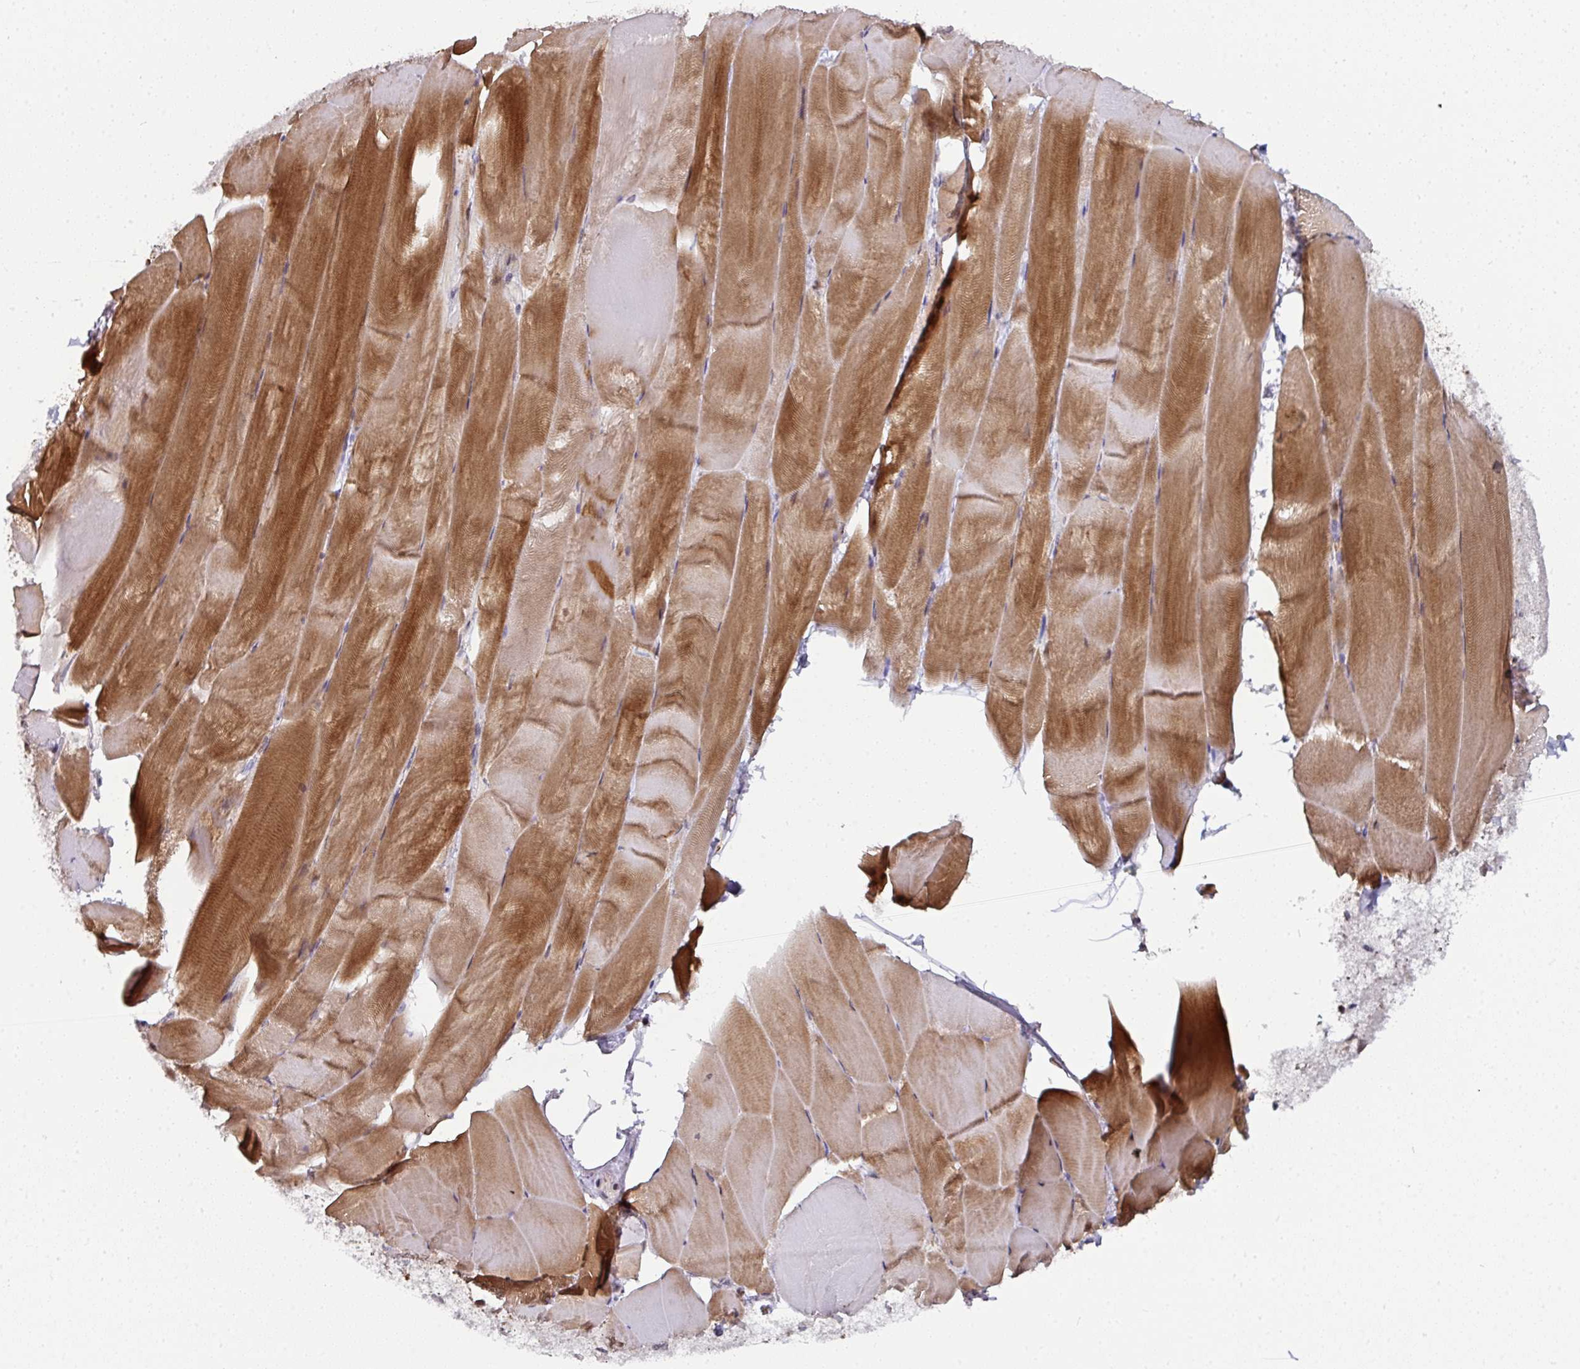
{"staining": {"intensity": "moderate", "quantity": "25%-75%", "location": "cytoplasmic/membranous"}, "tissue": "skeletal muscle", "cell_type": "Myocytes", "image_type": "normal", "snomed": [{"axis": "morphology", "description": "Normal tissue, NOS"}, {"axis": "topography", "description": "Skeletal muscle"}], "caption": "An immunohistochemistry (IHC) image of benign tissue is shown. Protein staining in brown highlights moderate cytoplasmic/membranous positivity in skeletal muscle within myocytes.", "gene": "APOLD1", "patient": {"sex": "female", "age": 64}}